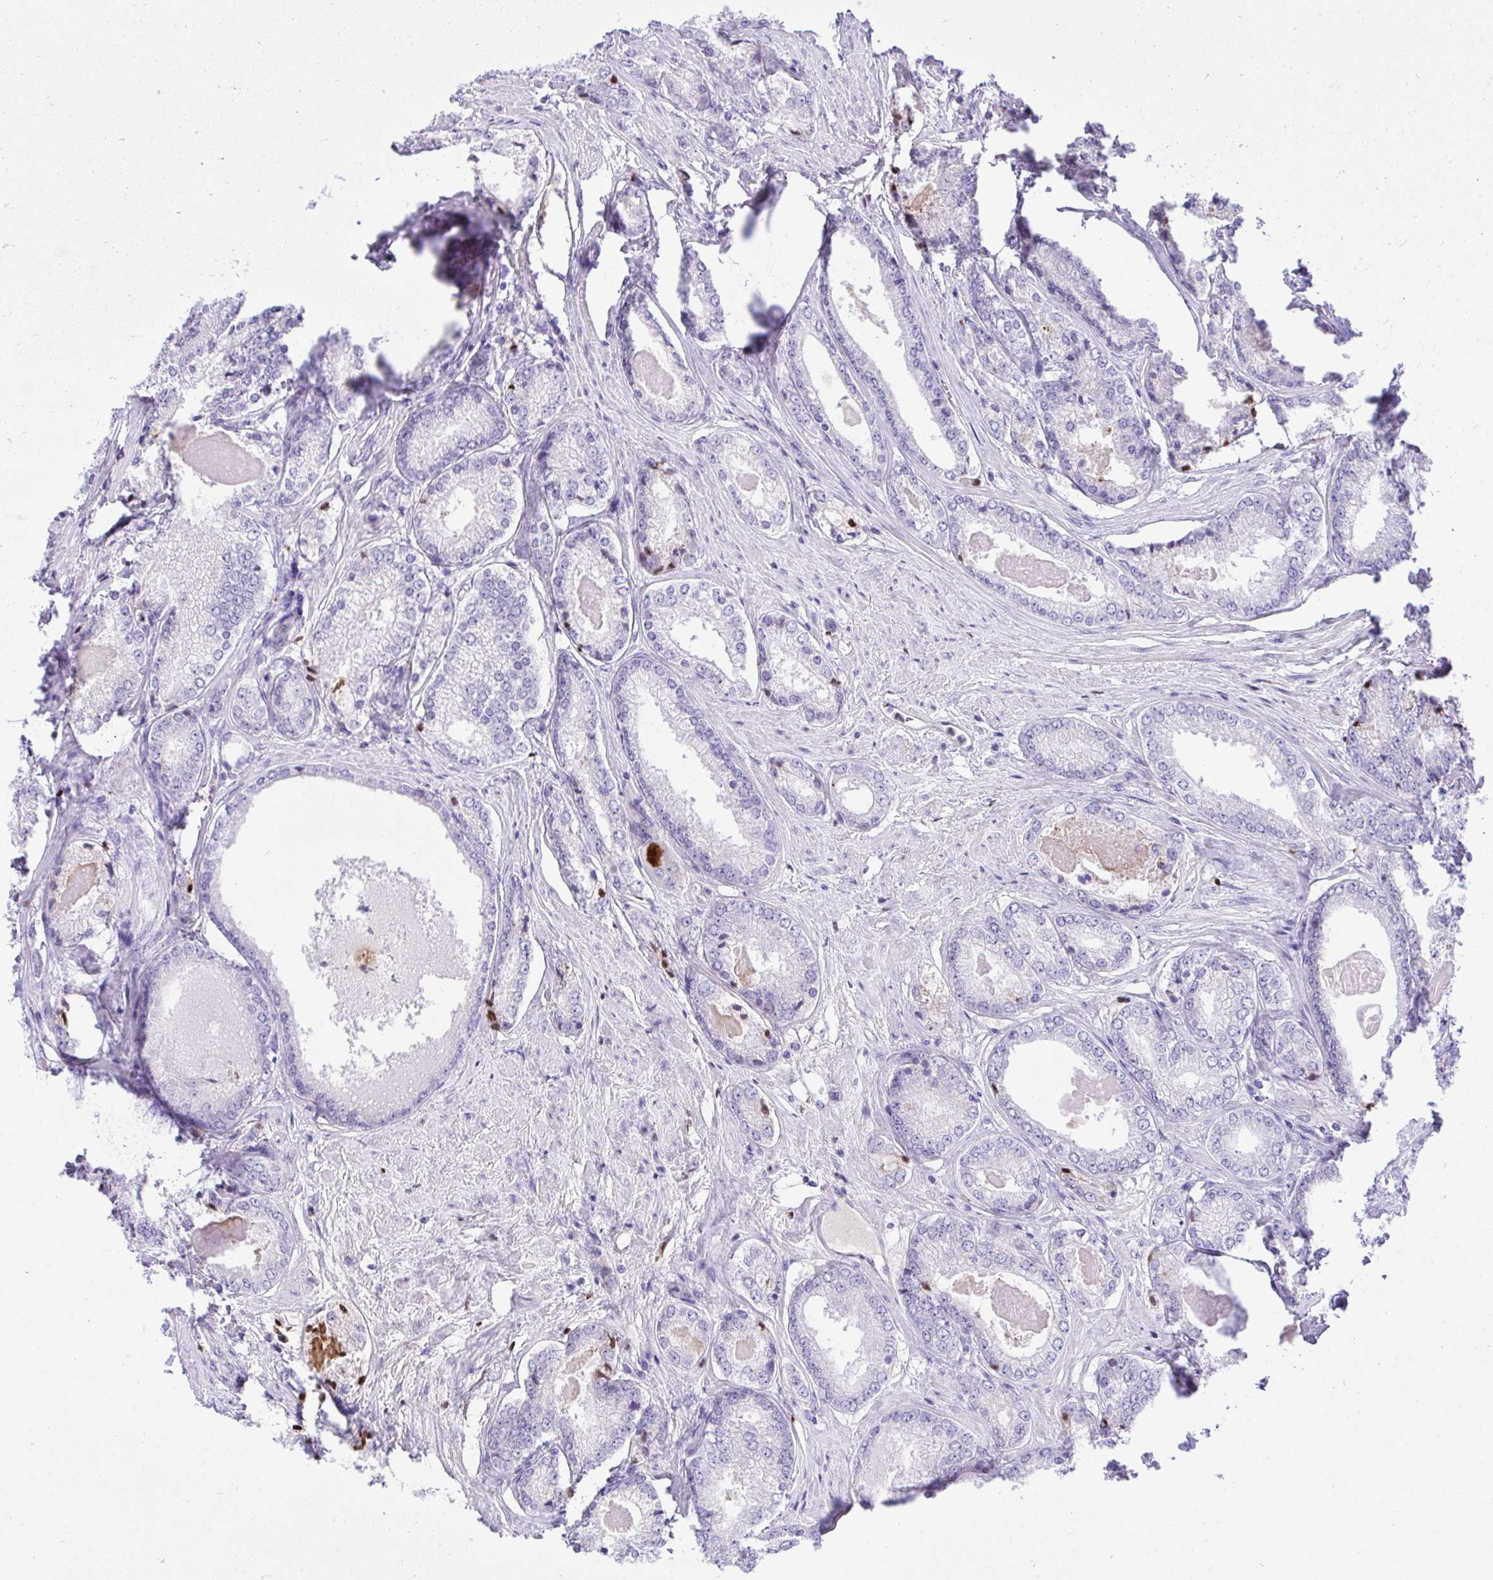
{"staining": {"intensity": "negative", "quantity": "none", "location": "none"}, "tissue": "prostate cancer", "cell_type": "Tumor cells", "image_type": "cancer", "snomed": [{"axis": "morphology", "description": "Adenocarcinoma, NOS"}, {"axis": "morphology", "description": "Adenocarcinoma, Low grade"}, {"axis": "topography", "description": "Prostate"}], "caption": "The photomicrograph shows no significant staining in tumor cells of prostate cancer (adenocarcinoma (low-grade)).", "gene": "HRG", "patient": {"sex": "male", "age": 68}}